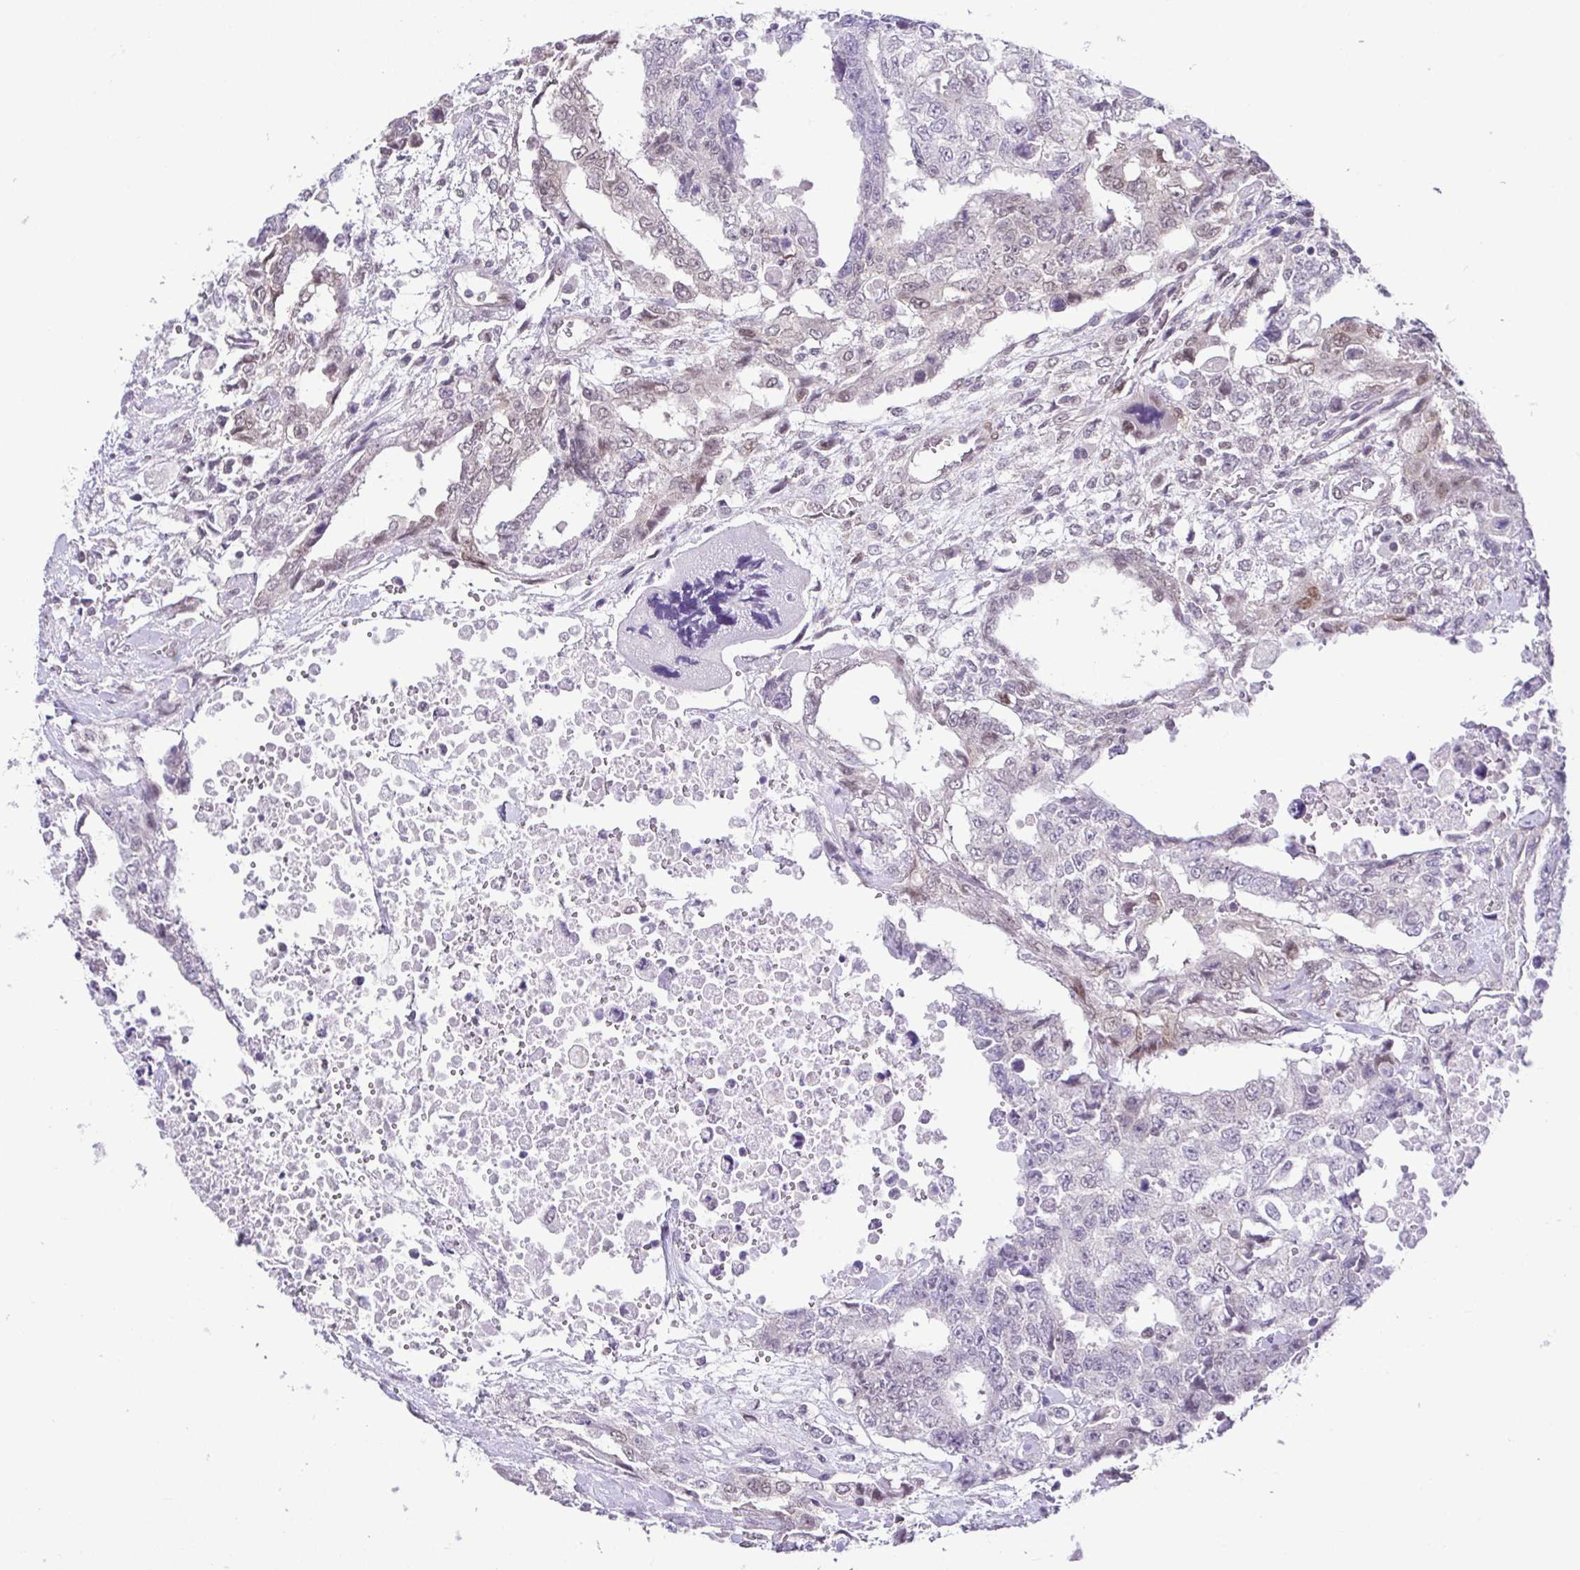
{"staining": {"intensity": "weak", "quantity": "<25%", "location": "nuclear"}, "tissue": "testis cancer", "cell_type": "Tumor cells", "image_type": "cancer", "snomed": [{"axis": "morphology", "description": "Carcinoma, Embryonal, NOS"}, {"axis": "topography", "description": "Testis"}], "caption": "An image of human testis cancer (embryonal carcinoma) is negative for staining in tumor cells.", "gene": "RBM3", "patient": {"sex": "male", "age": 24}}